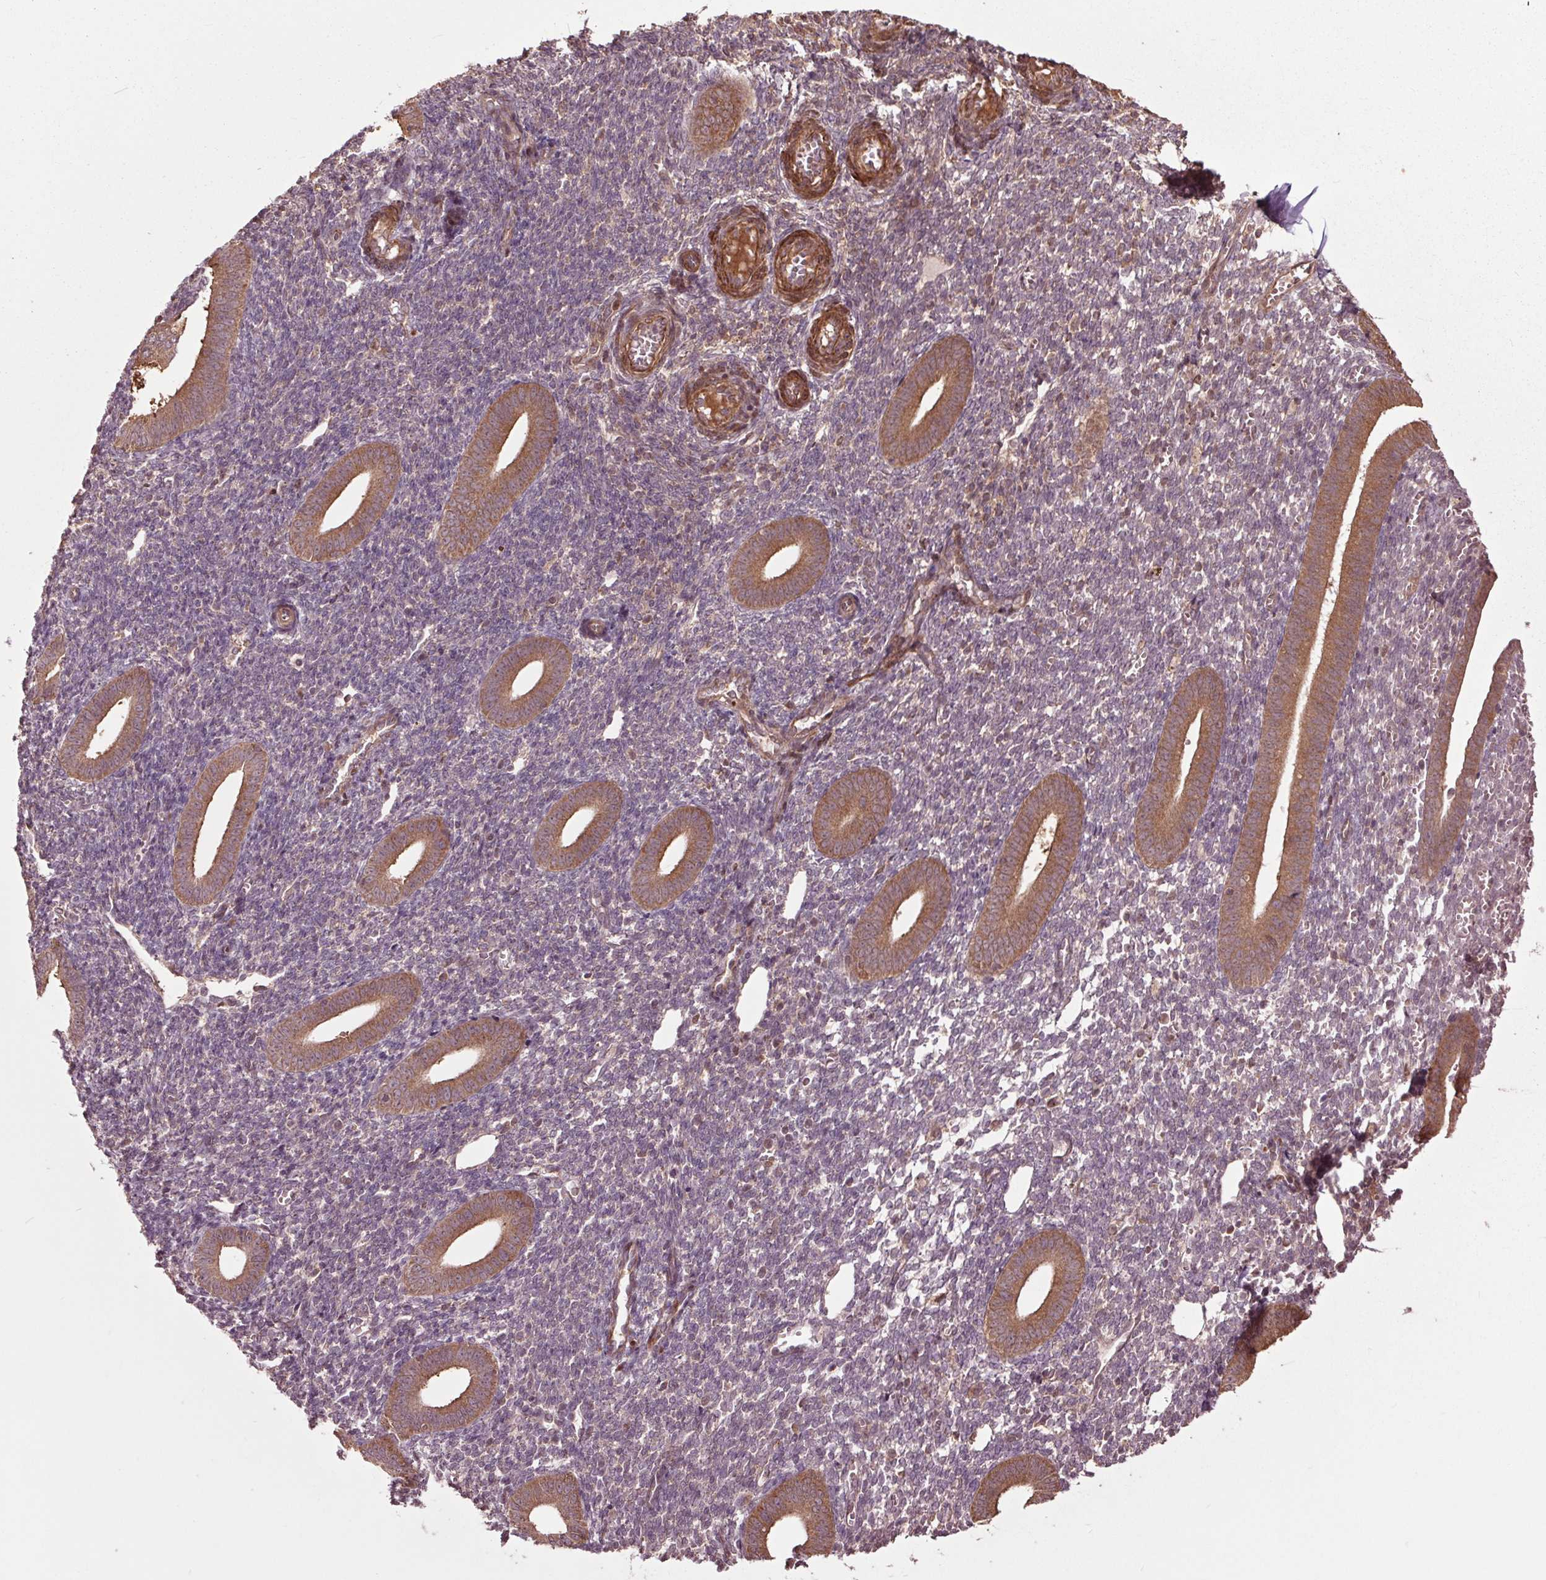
{"staining": {"intensity": "negative", "quantity": "none", "location": "none"}, "tissue": "endometrium", "cell_type": "Cells in endometrial stroma", "image_type": "normal", "snomed": [{"axis": "morphology", "description": "Normal tissue, NOS"}, {"axis": "topography", "description": "Endometrium"}], "caption": "Normal endometrium was stained to show a protein in brown. There is no significant staining in cells in endometrial stroma.", "gene": "CEP95", "patient": {"sex": "female", "age": 25}}